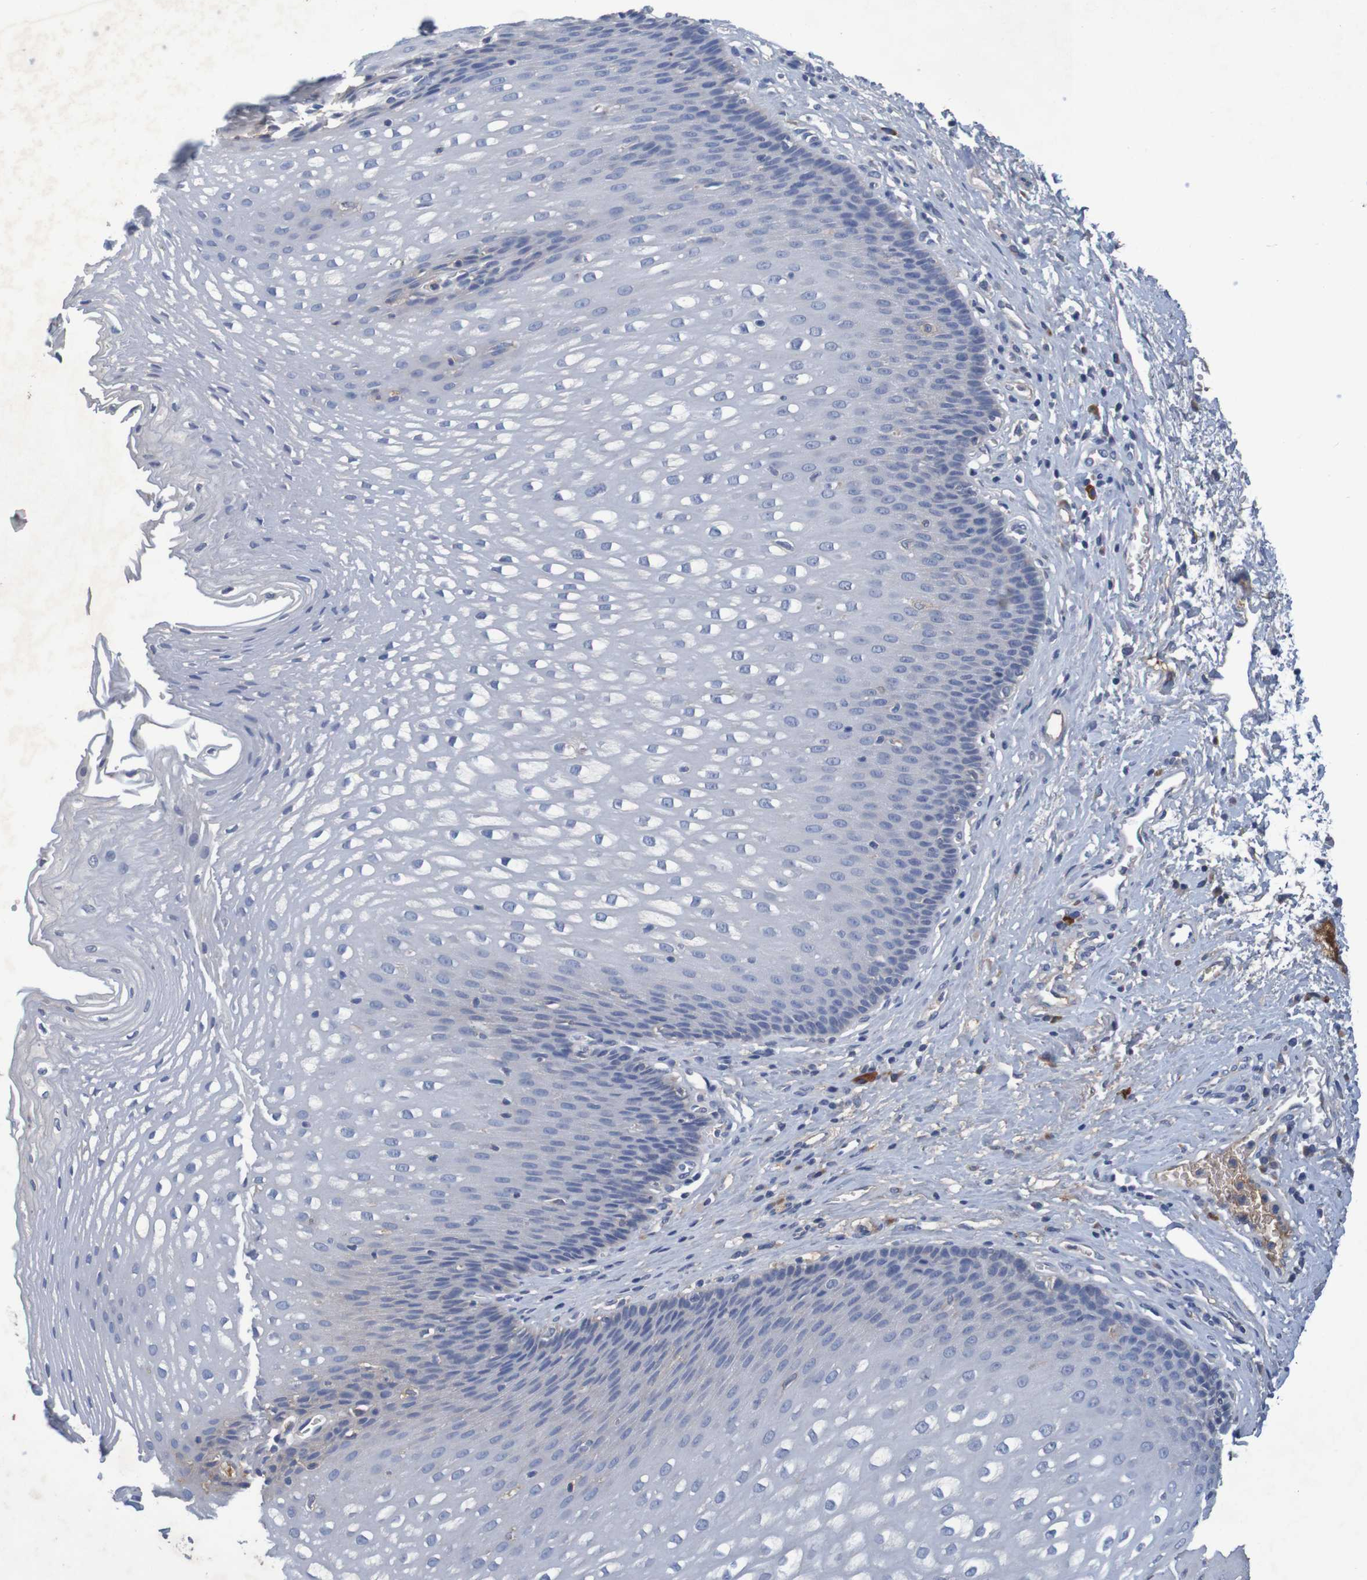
{"staining": {"intensity": "moderate", "quantity": "25%-75%", "location": "cytoplasmic/membranous"}, "tissue": "esophagus", "cell_type": "Squamous epithelial cells", "image_type": "normal", "snomed": [{"axis": "morphology", "description": "Normal tissue, NOS"}, {"axis": "topography", "description": "Esophagus"}], "caption": "A brown stain highlights moderate cytoplasmic/membranous staining of a protein in squamous epithelial cells of benign esophagus. (DAB IHC with brightfield microscopy, high magnification).", "gene": "LTA", "patient": {"sex": "male", "age": 48}}